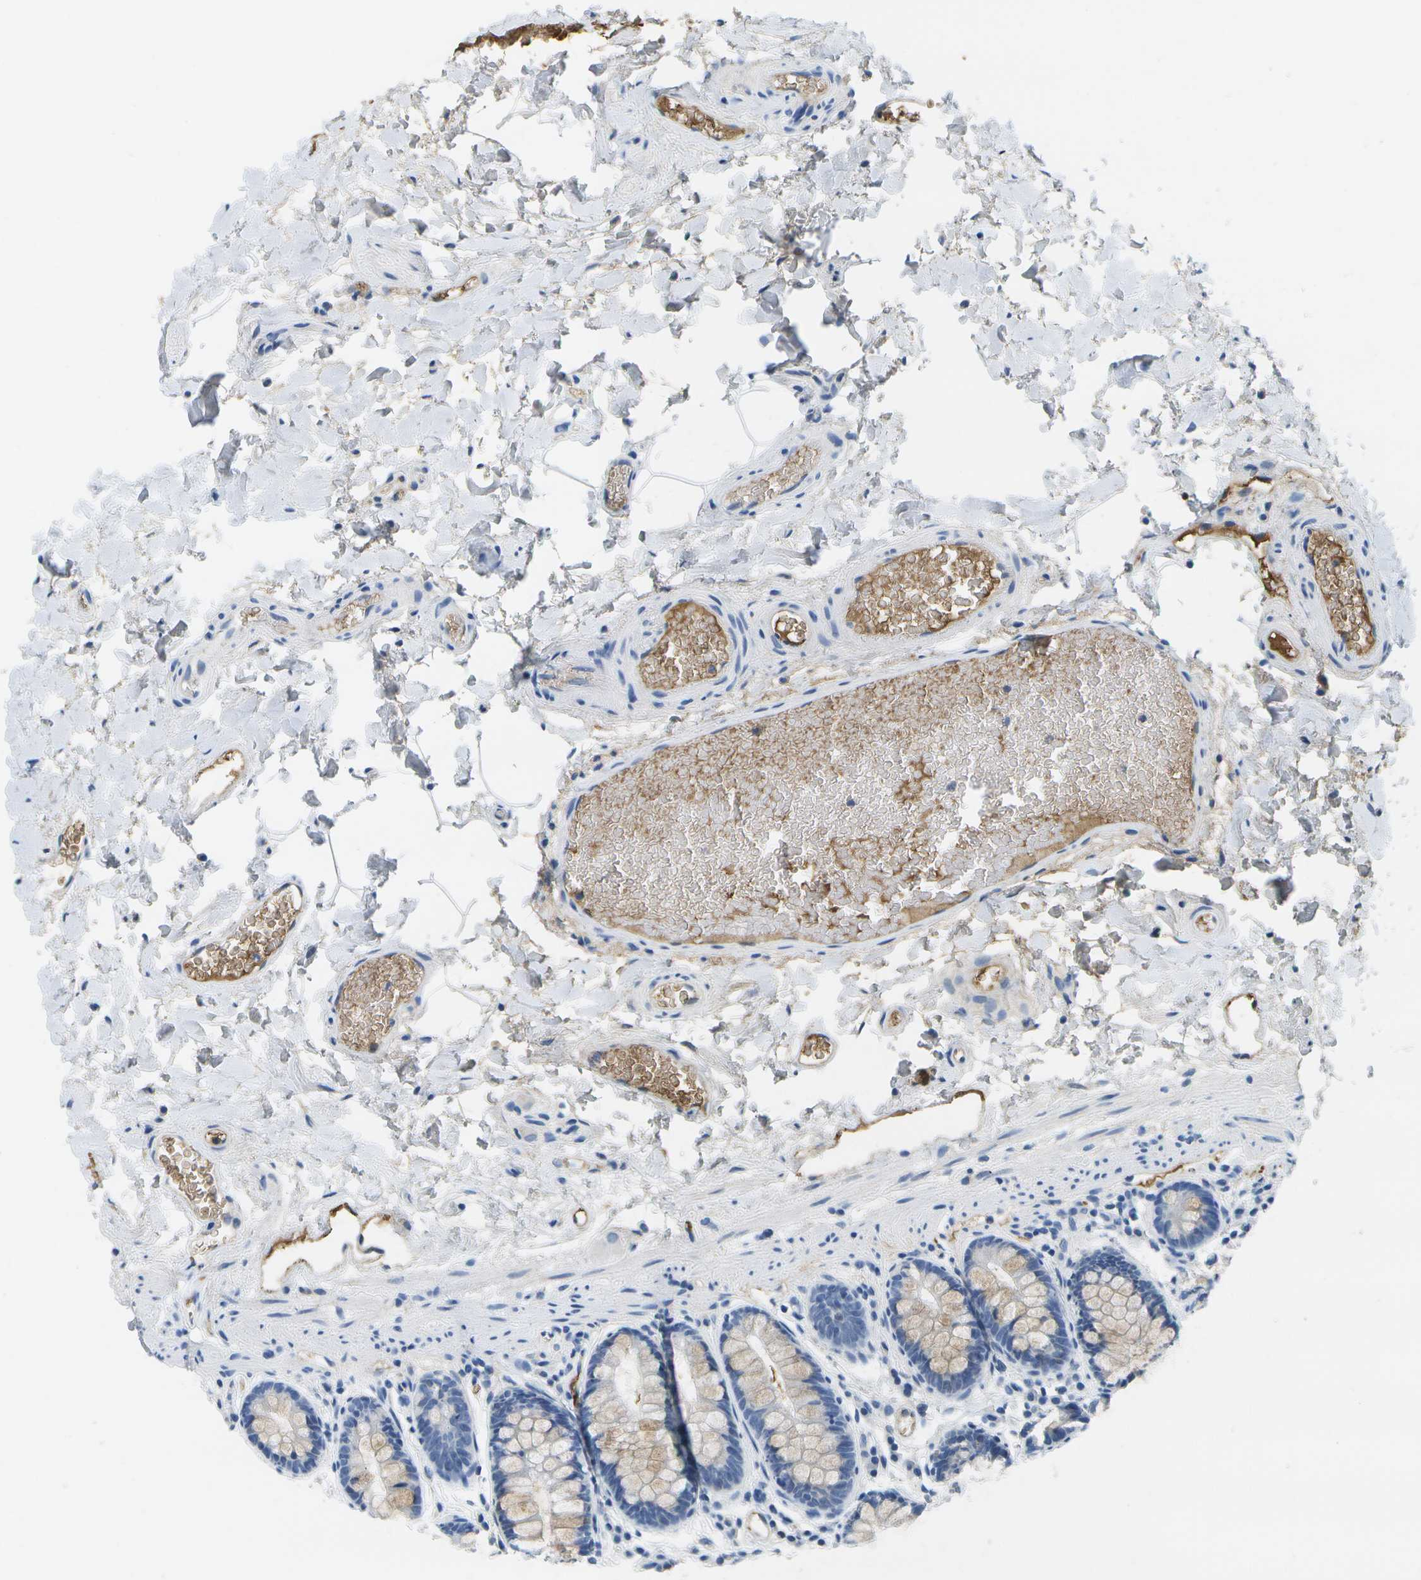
{"staining": {"intensity": "strong", "quantity": ">75%", "location": "cytoplasmic/membranous"}, "tissue": "colon", "cell_type": "Endothelial cells", "image_type": "normal", "snomed": [{"axis": "morphology", "description": "Normal tissue, NOS"}, {"axis": "topography", "description": "Colon"}], "caption": "Benign colon displays strong cytoplasmic/membranous positivity in approximately >75% of endothelial cells, visualized by immunohistochemistry.", "gene": "SERPINA1", "patient": {"sex": "female", "age": 80}}